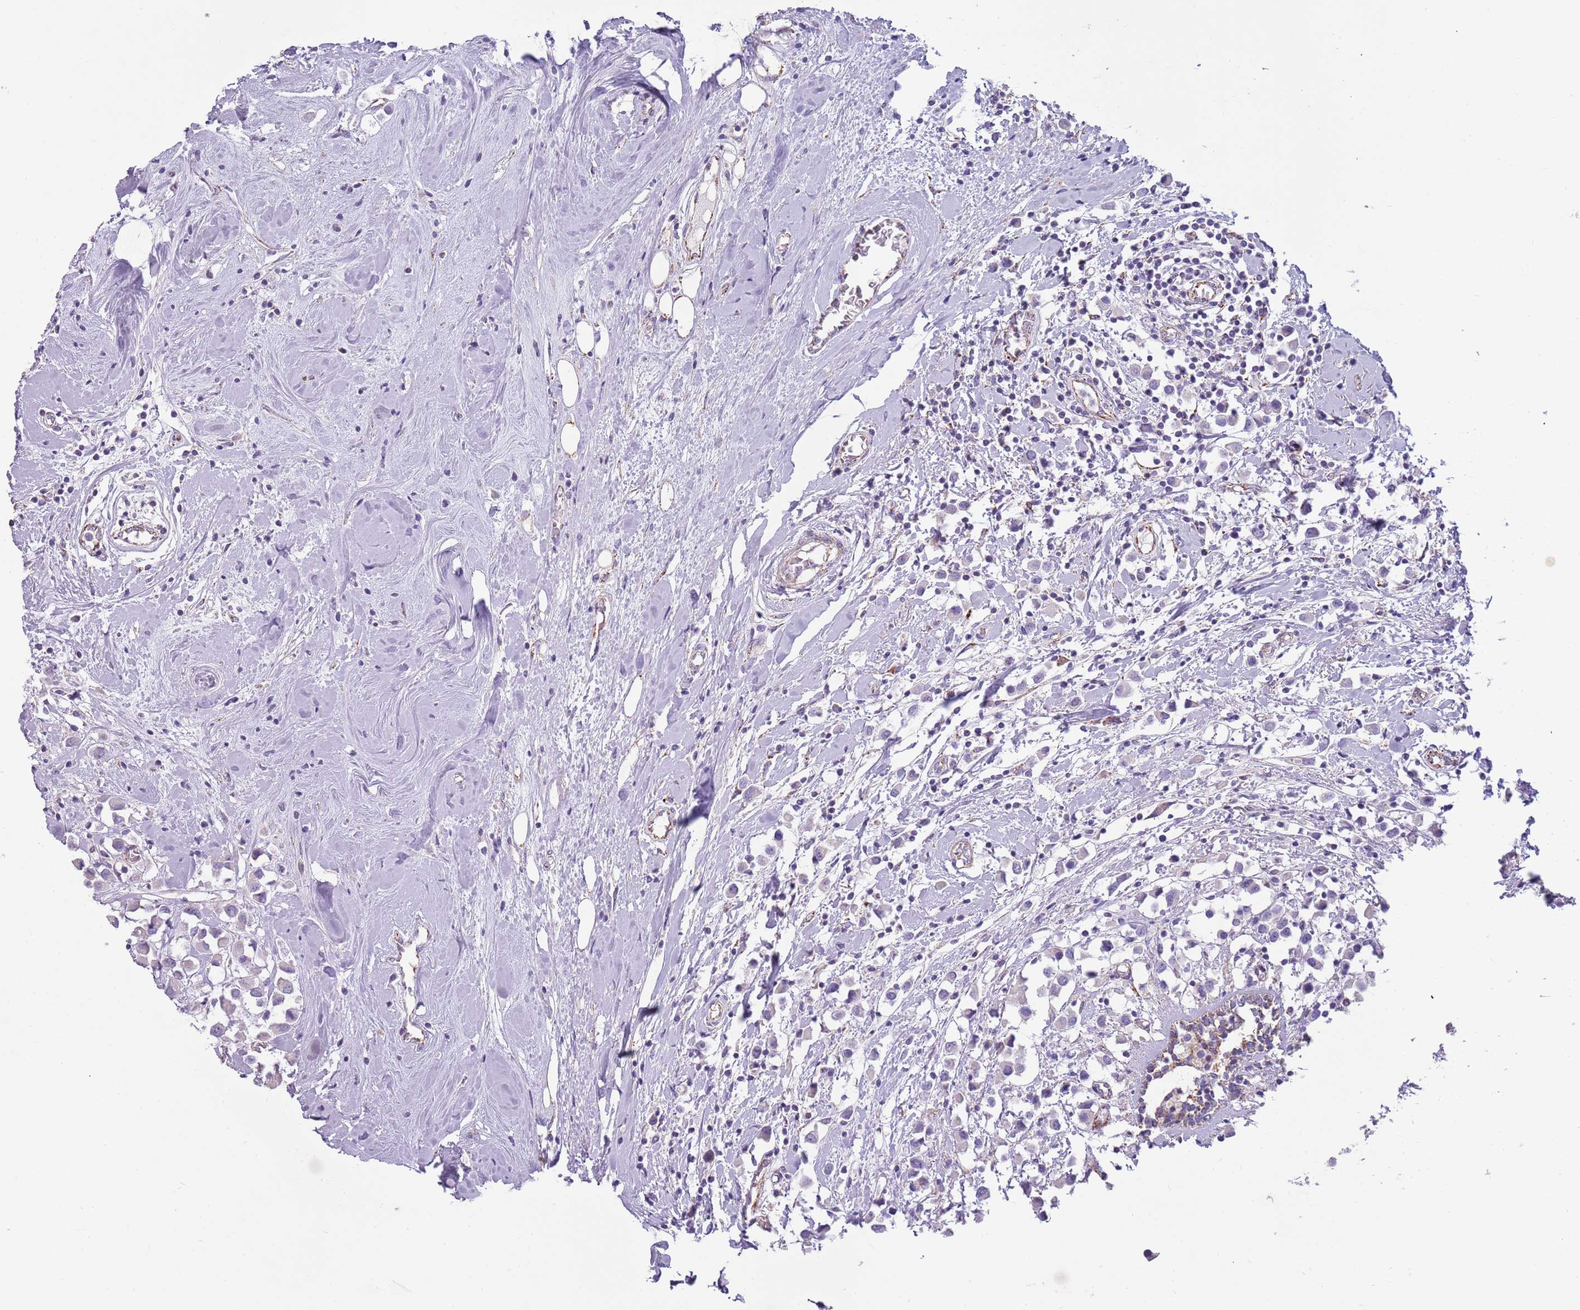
{"staining": {"intensity": "negative", "quantity": "none", "location": "none"}, "tissue": "breast cancer", "cell_type": "Tumor cells", "image_type": "cancer", "snomed": [{"axis": "morphology", "description": "Duct carcinoma"}, {"axis": "topography", "description": "Breast"}], "caption": "Tumor cells are negative for protein expression in human breast cancer.", "gene": "RNF222", "patient": {"sex": "female", "age": 61}}